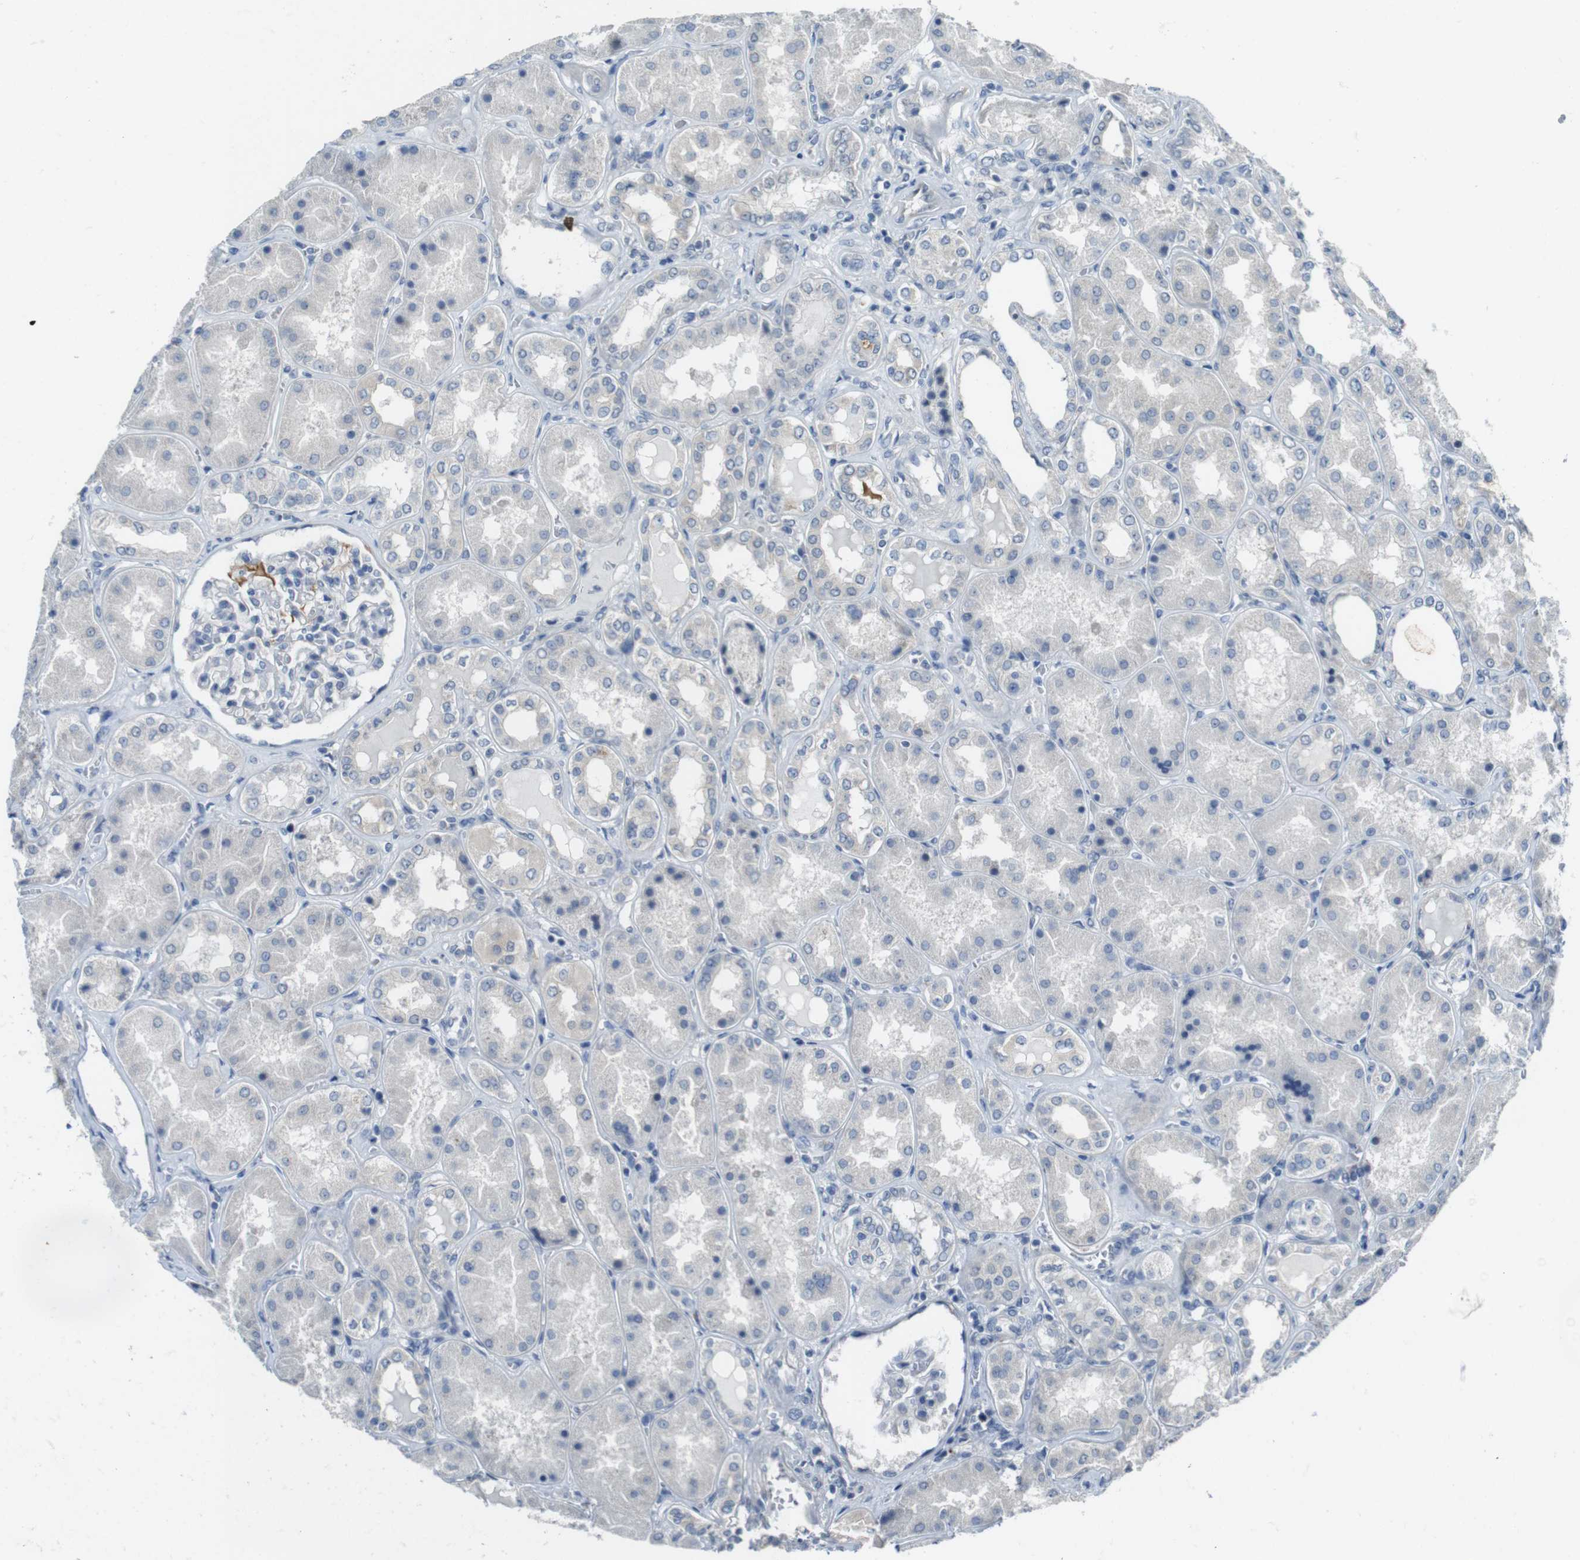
{"staining": {"intensity": "negative", "quantity": "none", "location": "none"}, "tissue": "kidney", "cell_type": "Cells in glomeruli", "image_type": "normal", "snomed": [{"axis": "morphology", "description": "Normal tissue, NOS"}, {"axis": "topography", "description": "Kidney"}], "caption": "A high-resolution histopathology image shows immunohistochemistry (IHC) staining of normal kidney, which exhibits no significant positivity in cells in glomeruli.", "gene": "ENTPD7", "patient": {"sex": "female", "age": 56}}